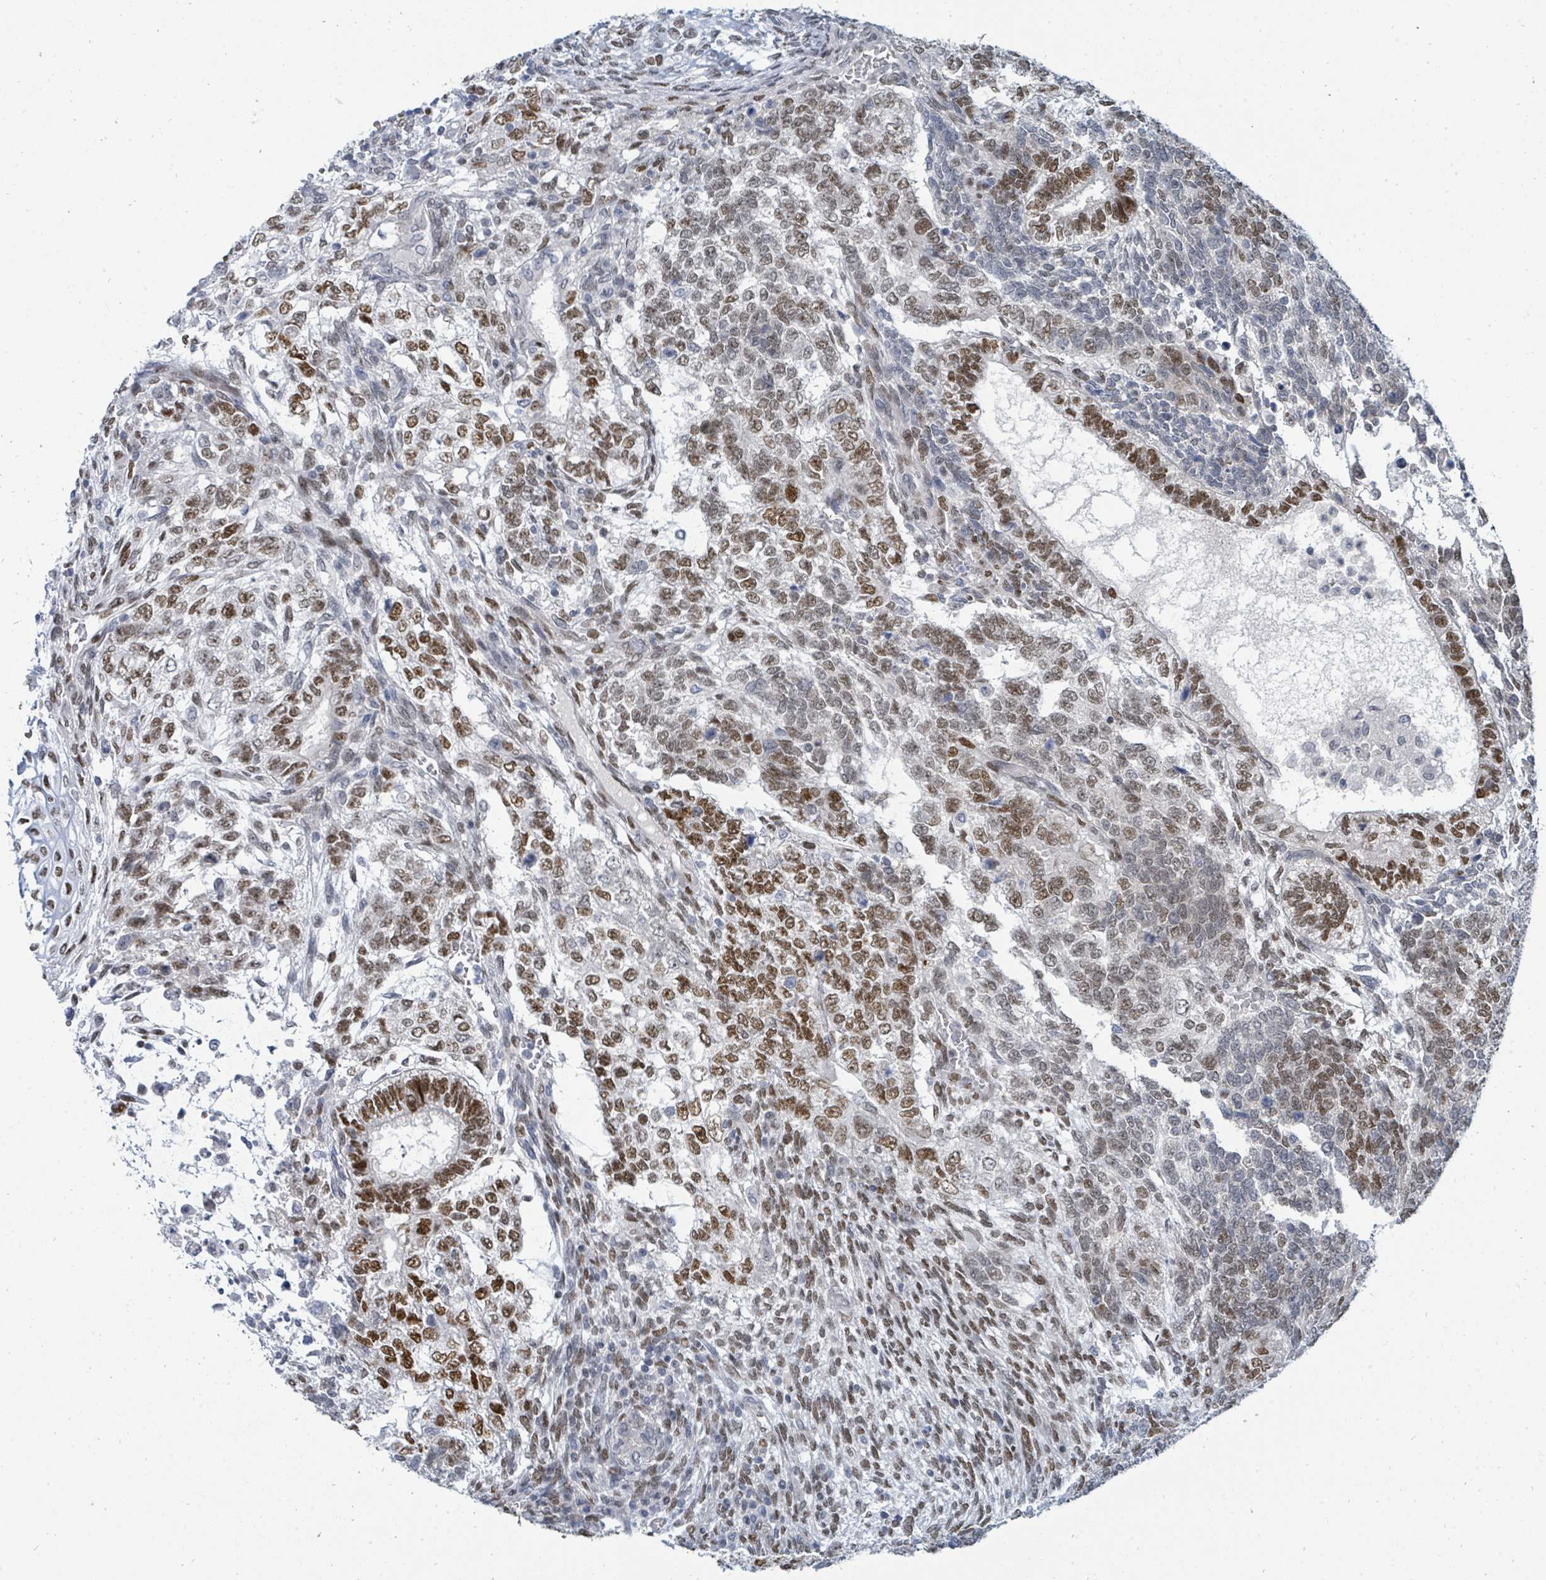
{"staining": {"intensity": "moderate", "quantity": ">75%", "location": "nuclear"}, "tissue": "testis cancer", "cell_type": "Tumor cells", "image_type": "cancer", "snomed": [{"axis": "morphology", "description": "Carcinoma, Embryonal, NOS"}, {"axis": "topography", "description": "Testis"}], "caption": "An image showing moderate nuclear expression in approximately >75% of tumor cells in embryonal carcinoma (testis), as visualized by brown immunohistochemical staining.", "gene": "SUMO4", "patient": {"sex": "male", "age": 23}}